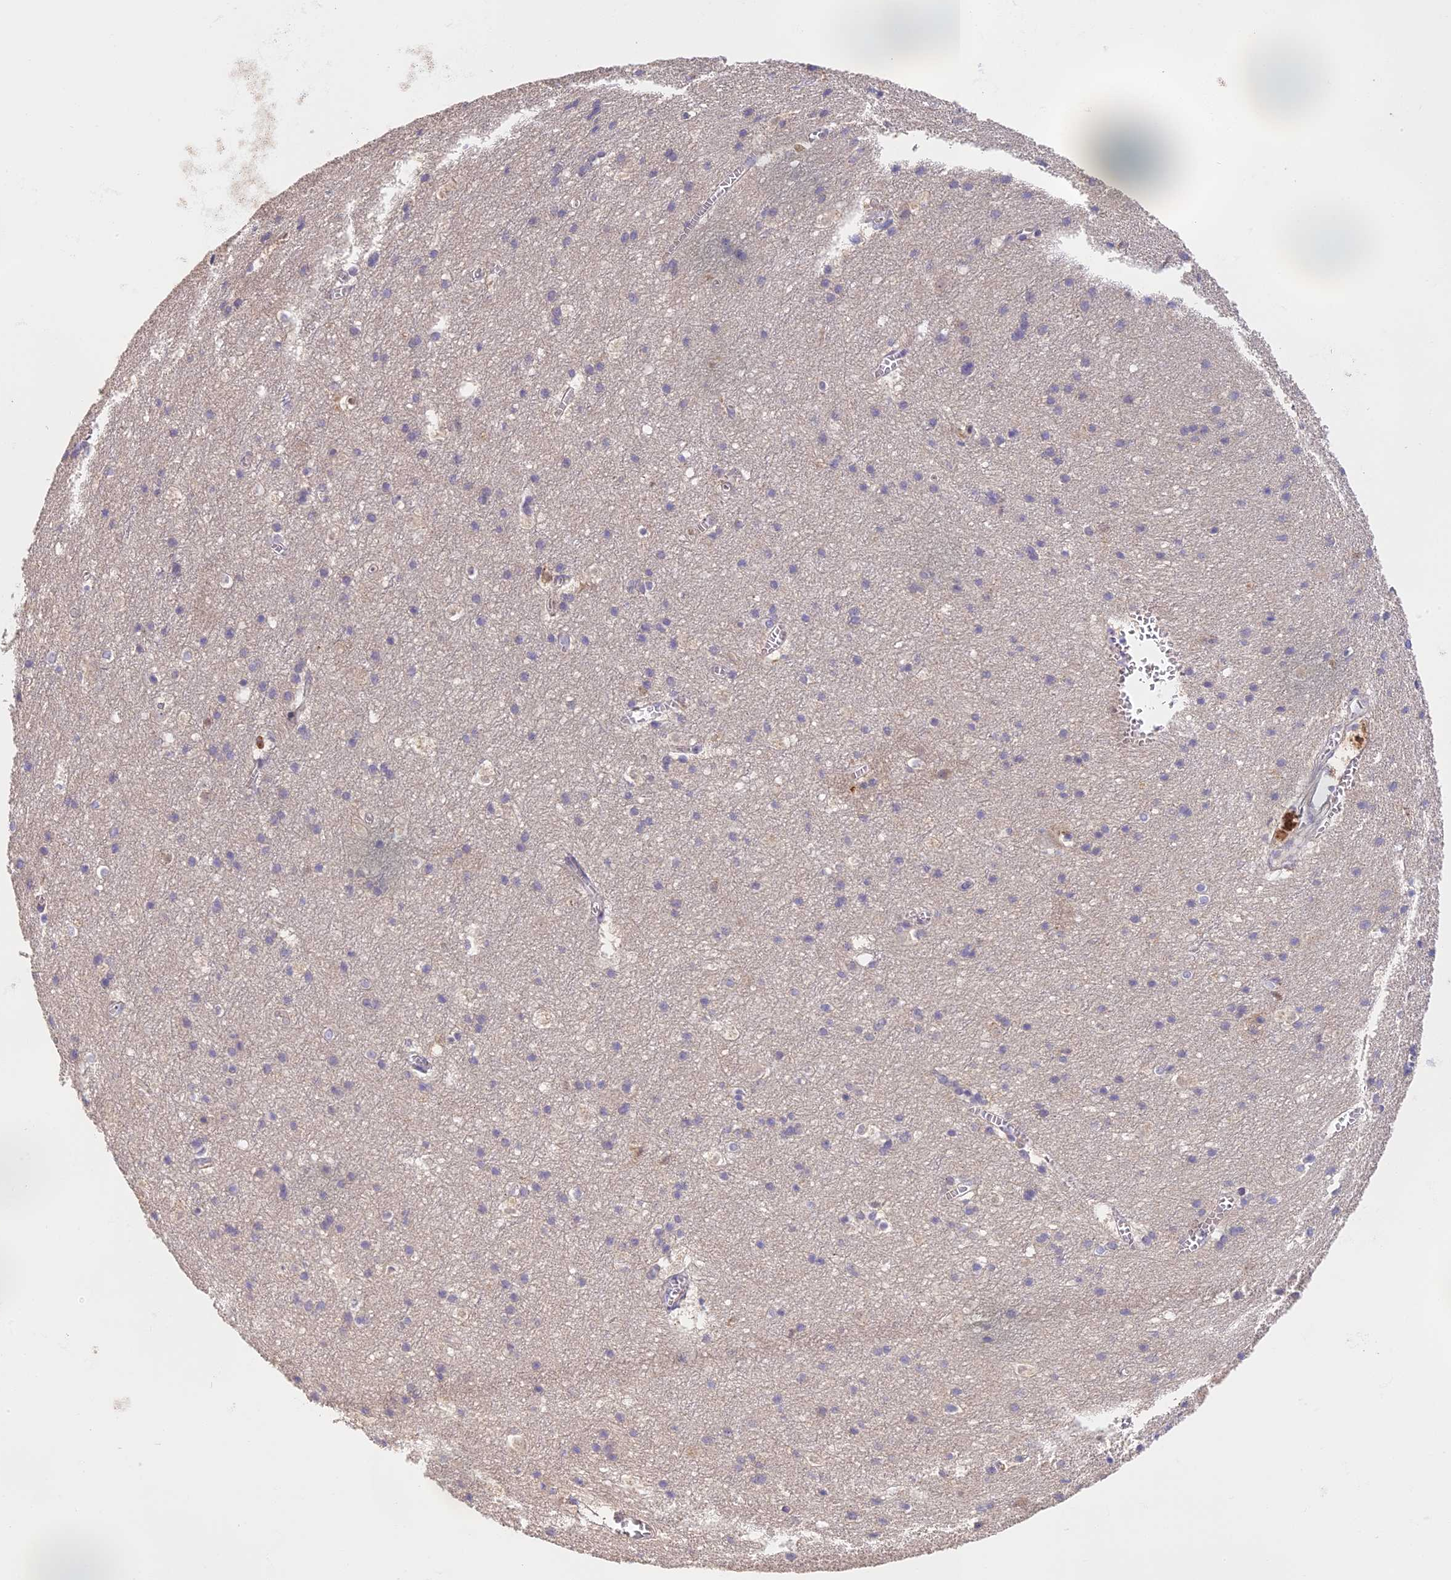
{"staining": {"intensity": "negative", "quantity": "none", "location": "none"}, "tissue": "cerebral cortex", "cell_type": "Endothelial cells", "image_type": "normal", "snomed": [{"axis": "morphology", "description": "Normal tissue, NOS"}, {"axis": "topography", "description": "Cerebral cortex"}], "caption": "Endothelial cells show no significant staining in normal cerebral cortex. (DAB (3,3'-diaminobenzidine) IHC, high magnification).", "gene": "NCF4", "patient": {"sex": "male", "age": 54}}